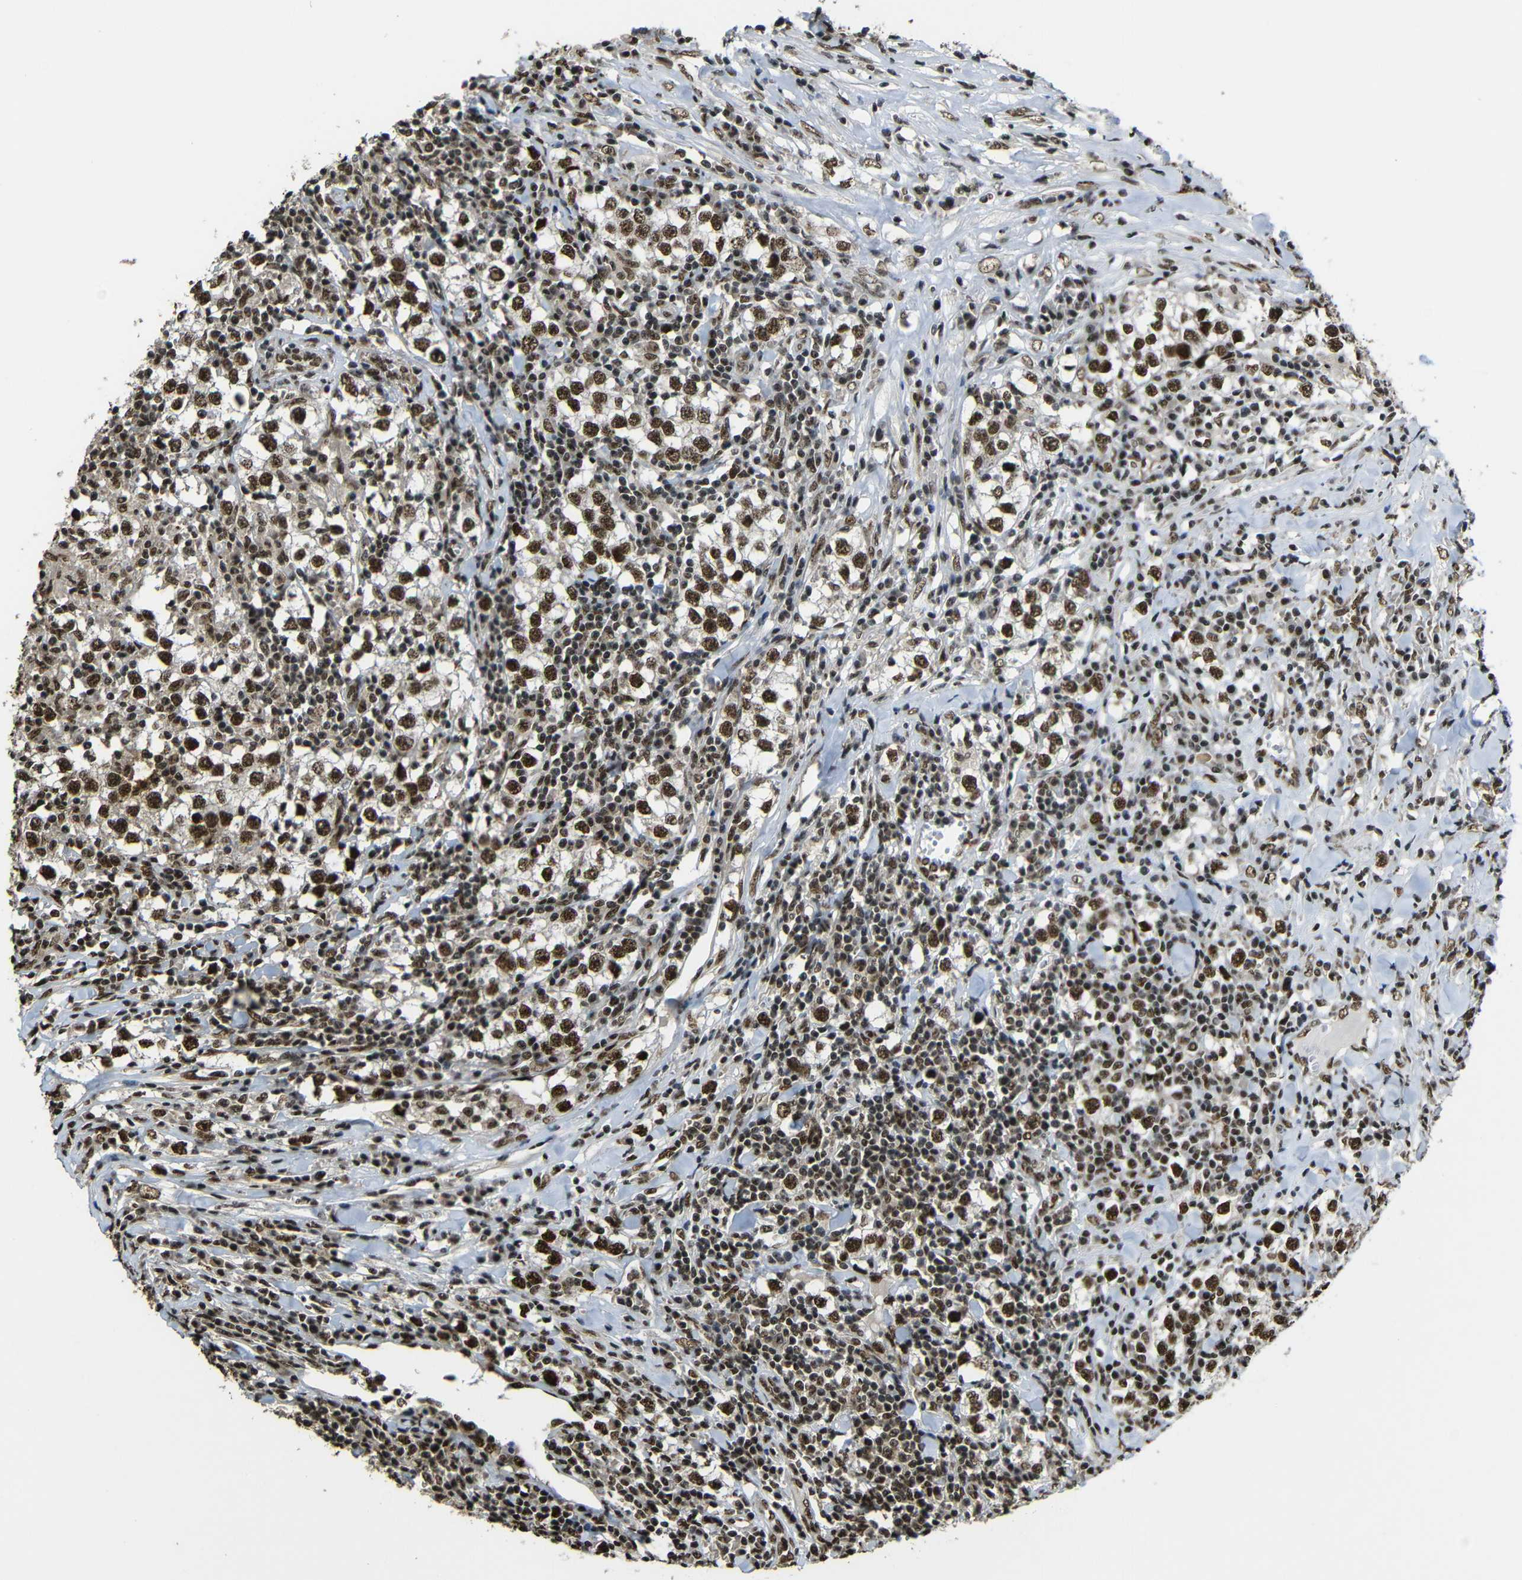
{"staining": {"intensity": "strong", "quantity": ">75%", "location": "cytoplasmic/membranous,nuclear"}, "tissue": "testis cancer", "cell_type": "Tumor cells", "image_type": "cancer", "snomed": [{"axis": "morphology", "description": "Seminoma, NOS"}, {"axis": "morphology", "description": "Carcinoma, Embryonal, NOS"}, {"axis": "topography", "description": "Testis"}], "caption": "Immunohistochemistry (IHC) image of neoplastic tissue: human embryonal carcinoma (testis) stained using immunohistochemistry exhibits high levels of strong protein expression localized specifically in the cytoplasmic/membranous and nuclear of tumor cells, appearing as a cytoplasmic/membranous and nuclear brown color.", "gene": "TCF7L2", "patient": {"sex": "male", "age": 36}}